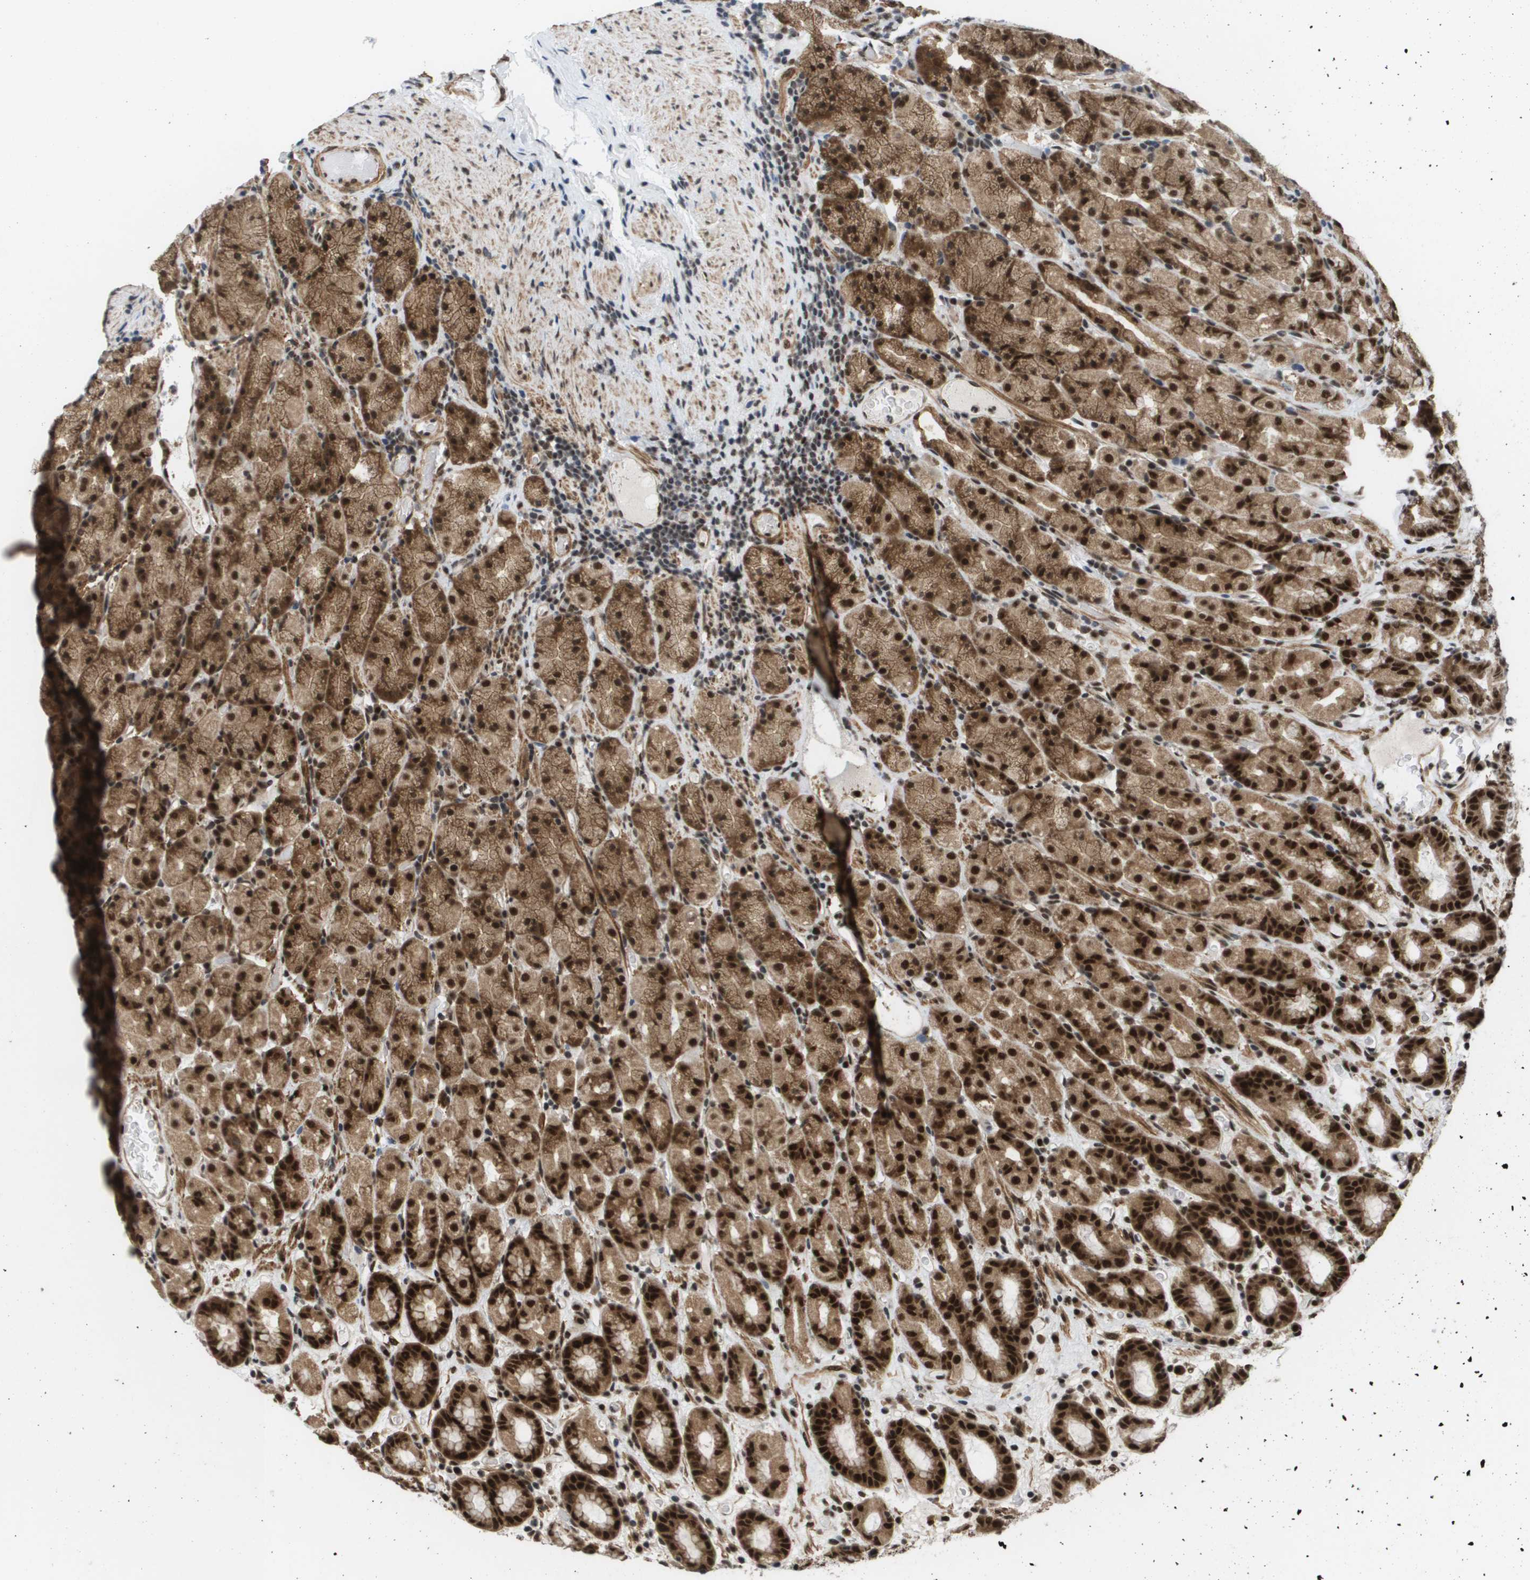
{"staining": {"intensity": "strong", "quantity": ">75%", "location": "cytoplasmic/membranous,nuclear"}, "tissue": "stomach", "cell_type": "Glandular cells", "image_type": "normal", "snomed": [{"axis": "morphology", "description": "Normal tissue, NOS"}, {"axis": "topography", "description": "Stomach, upper"}], "caption": "Immunohistochemistry staining of unremarkable stomach, which reveals high levels of strong cytoplasmic/membranous,nuclear expression in about >75% of glandular cells indicating strong cytoplasmic/membranous,nuclear protein positivity. The staining was performed using DAB (3,3'-diaminobenzidine) (brown) for protein detection and nuclei were counterstained in hematoxylin (blue).", "gene": "PRCC", "patient": {"sex": "male", "age": 68}}